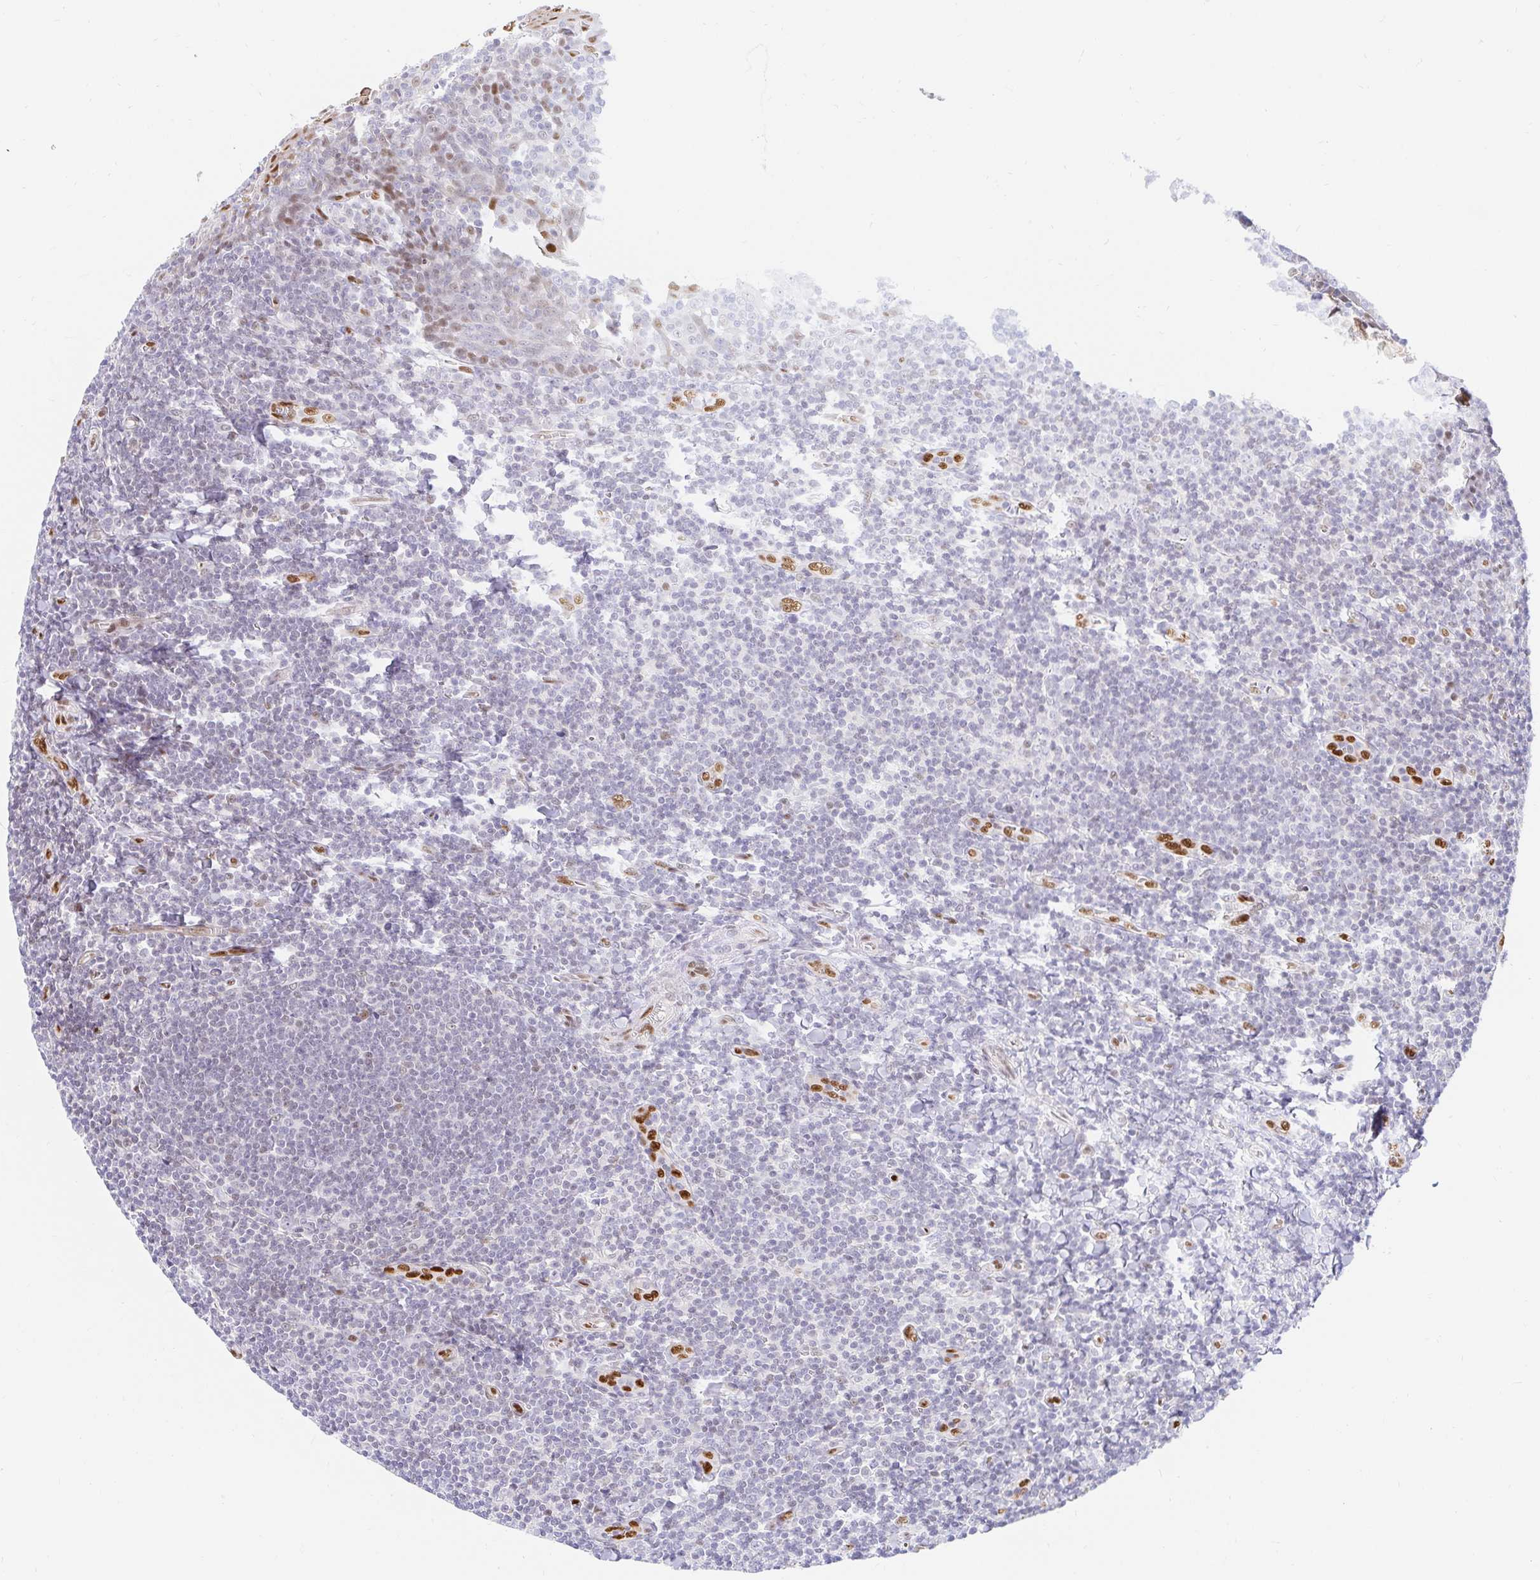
{"staining": {"intensity": "weak", "quantity": "<25%", "location": "nuclear"}, "tissue": "tonsil", "cell_type": "Germinal center cells", "image_type": "normal", "snomed": [{"axis": "morphology", "description": "Normal tissue, NOS"}, {"axis": "topography", "description": "Tonsil"}], "caption": "DAB immunohistochemical staining of benign tonsil reveals no significant staining in germinal center cells. Brightfield microscopy of immunohistochemistry stained with DAB (3,3'-diaminobenzidine) (brown) and hematoxylin (blue), captured at high magnification.", "gene": "HINFP", "patient": {"sex": "male", "age": 27}}